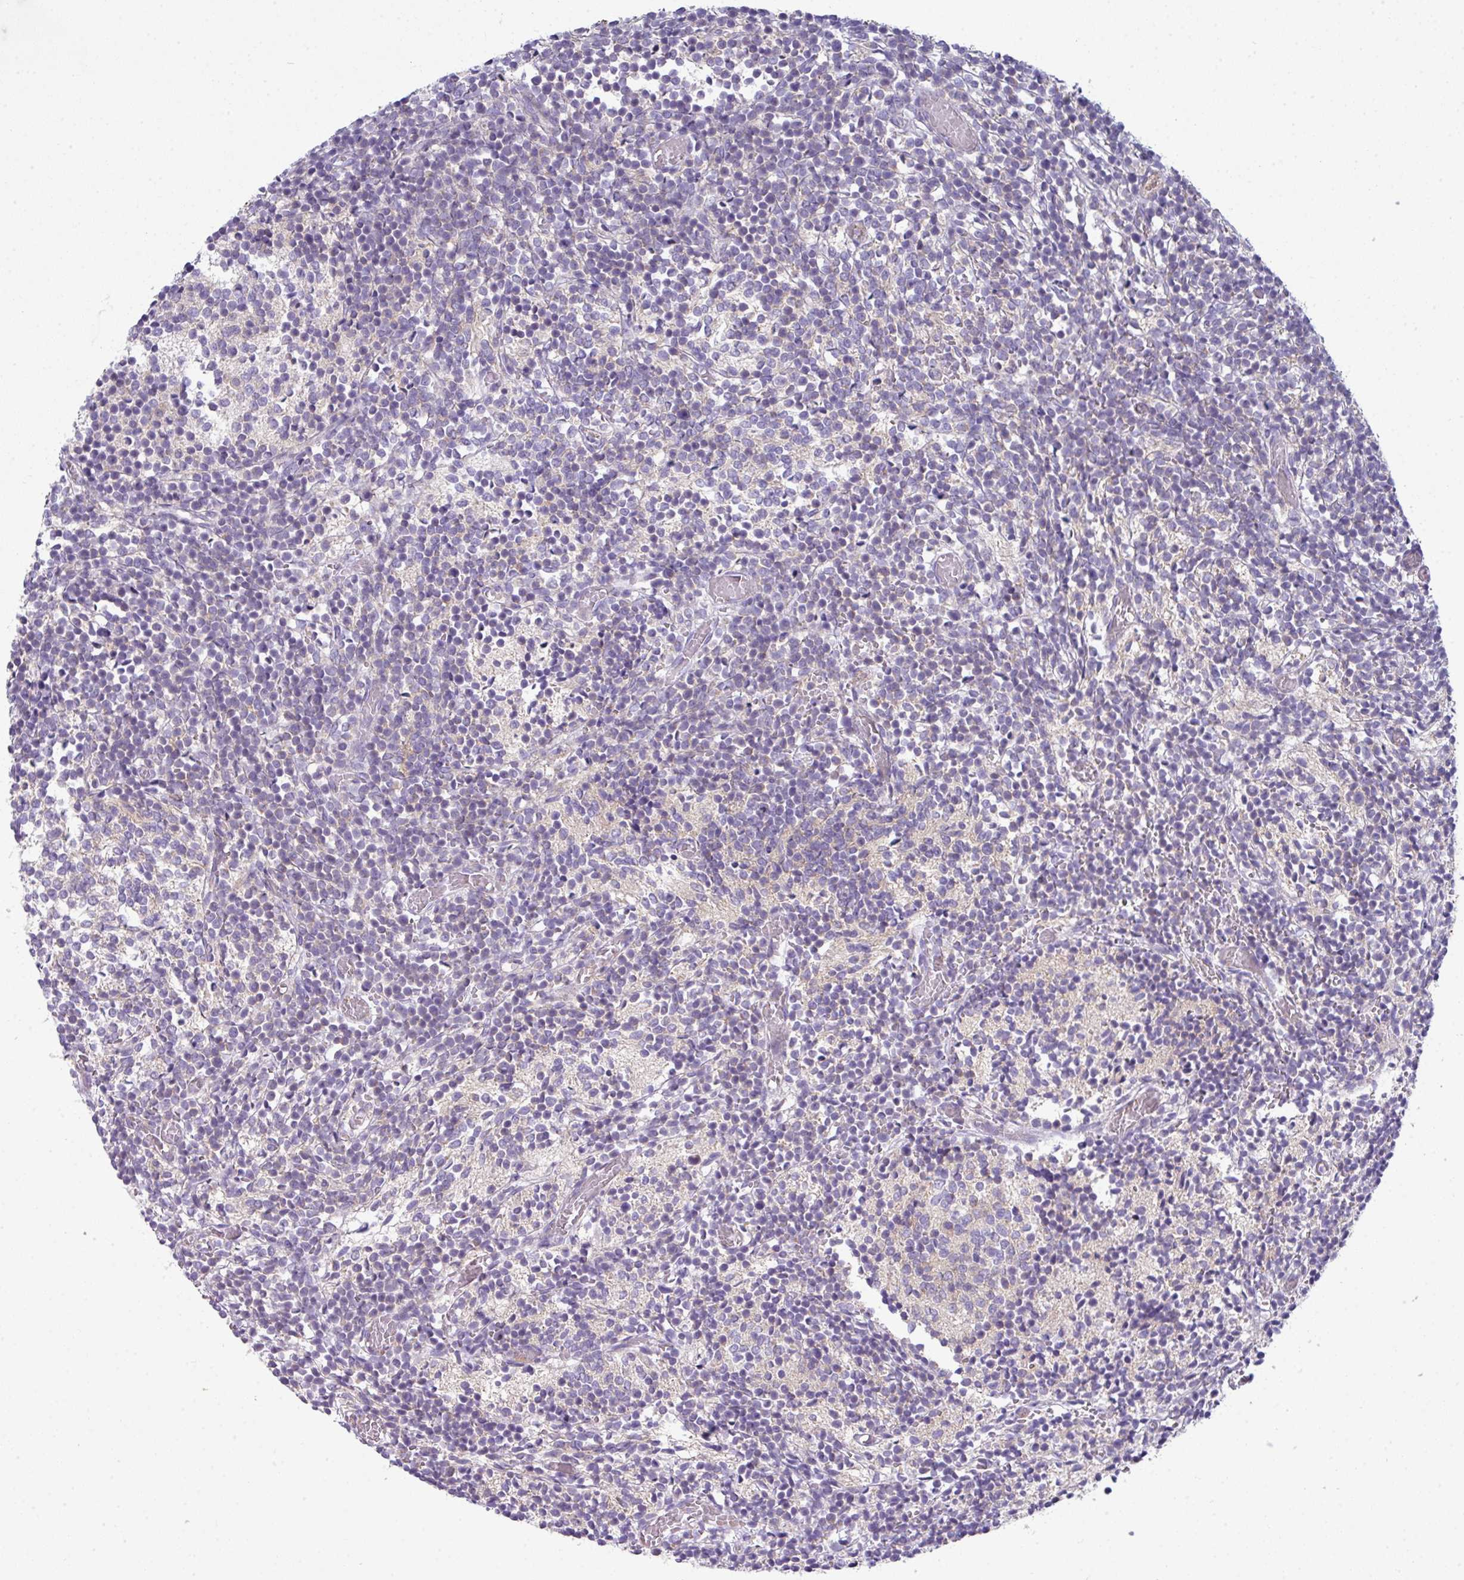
{"staining": {"intensity": "negative", "quantity": "none", "location": "none"}, "tissue": "glioma", "cell_type": "Tumor cells", "image_type": "cancer", "snomed": [{"axis": "morphology", "description": "Glioma, malignant, Low grade"}, {"axis": "topography", "description": "Brain"}], "caption": "Protein analysis of glioma displays no significant positivity in tumor cells. Brightfield microscopy of immunohistochemistry stained with DAB (brown) and hematoxylin (blue), captured at high magnification.", "gene": "ABCC5", "patient": {"sex": "female", "age": 1}}